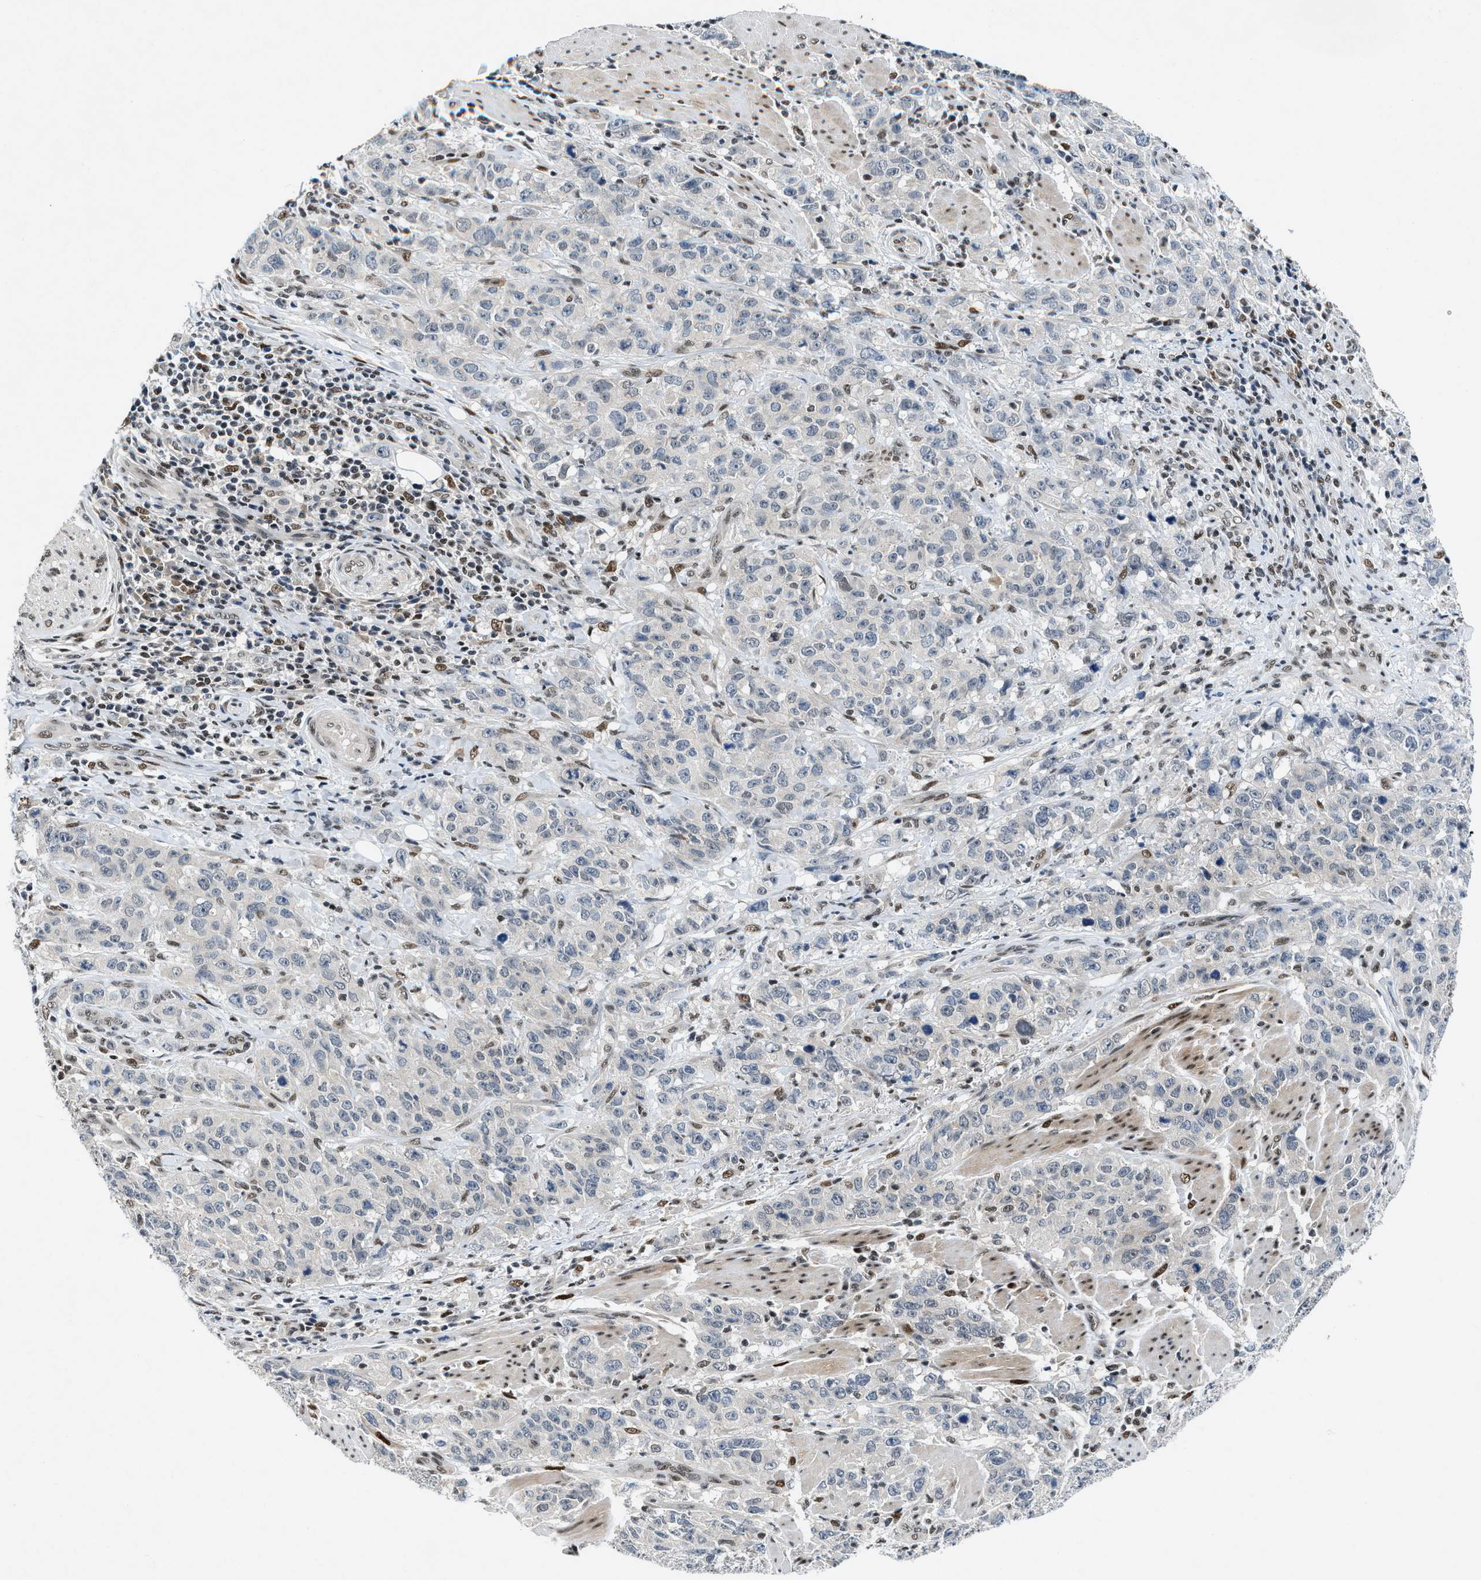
{"staining": {"intensity": "negative", "quantity": "none", "location": "none"}, "tissue": "stomach cancer", "cell_type": "Tumor cells", "image_type": "cancer", "snomed": [{"axis": "morphology", "description": "Adenocarcinoma, NOS"}, {"axis": "topography", "description": "Stomach"}], "caption": "Tumor cells are negative for brown protein staining in stomach cancer (adenocarcinoma).", "gene": "NCOA1", "patient": {"sex": "male", "age": 48}}